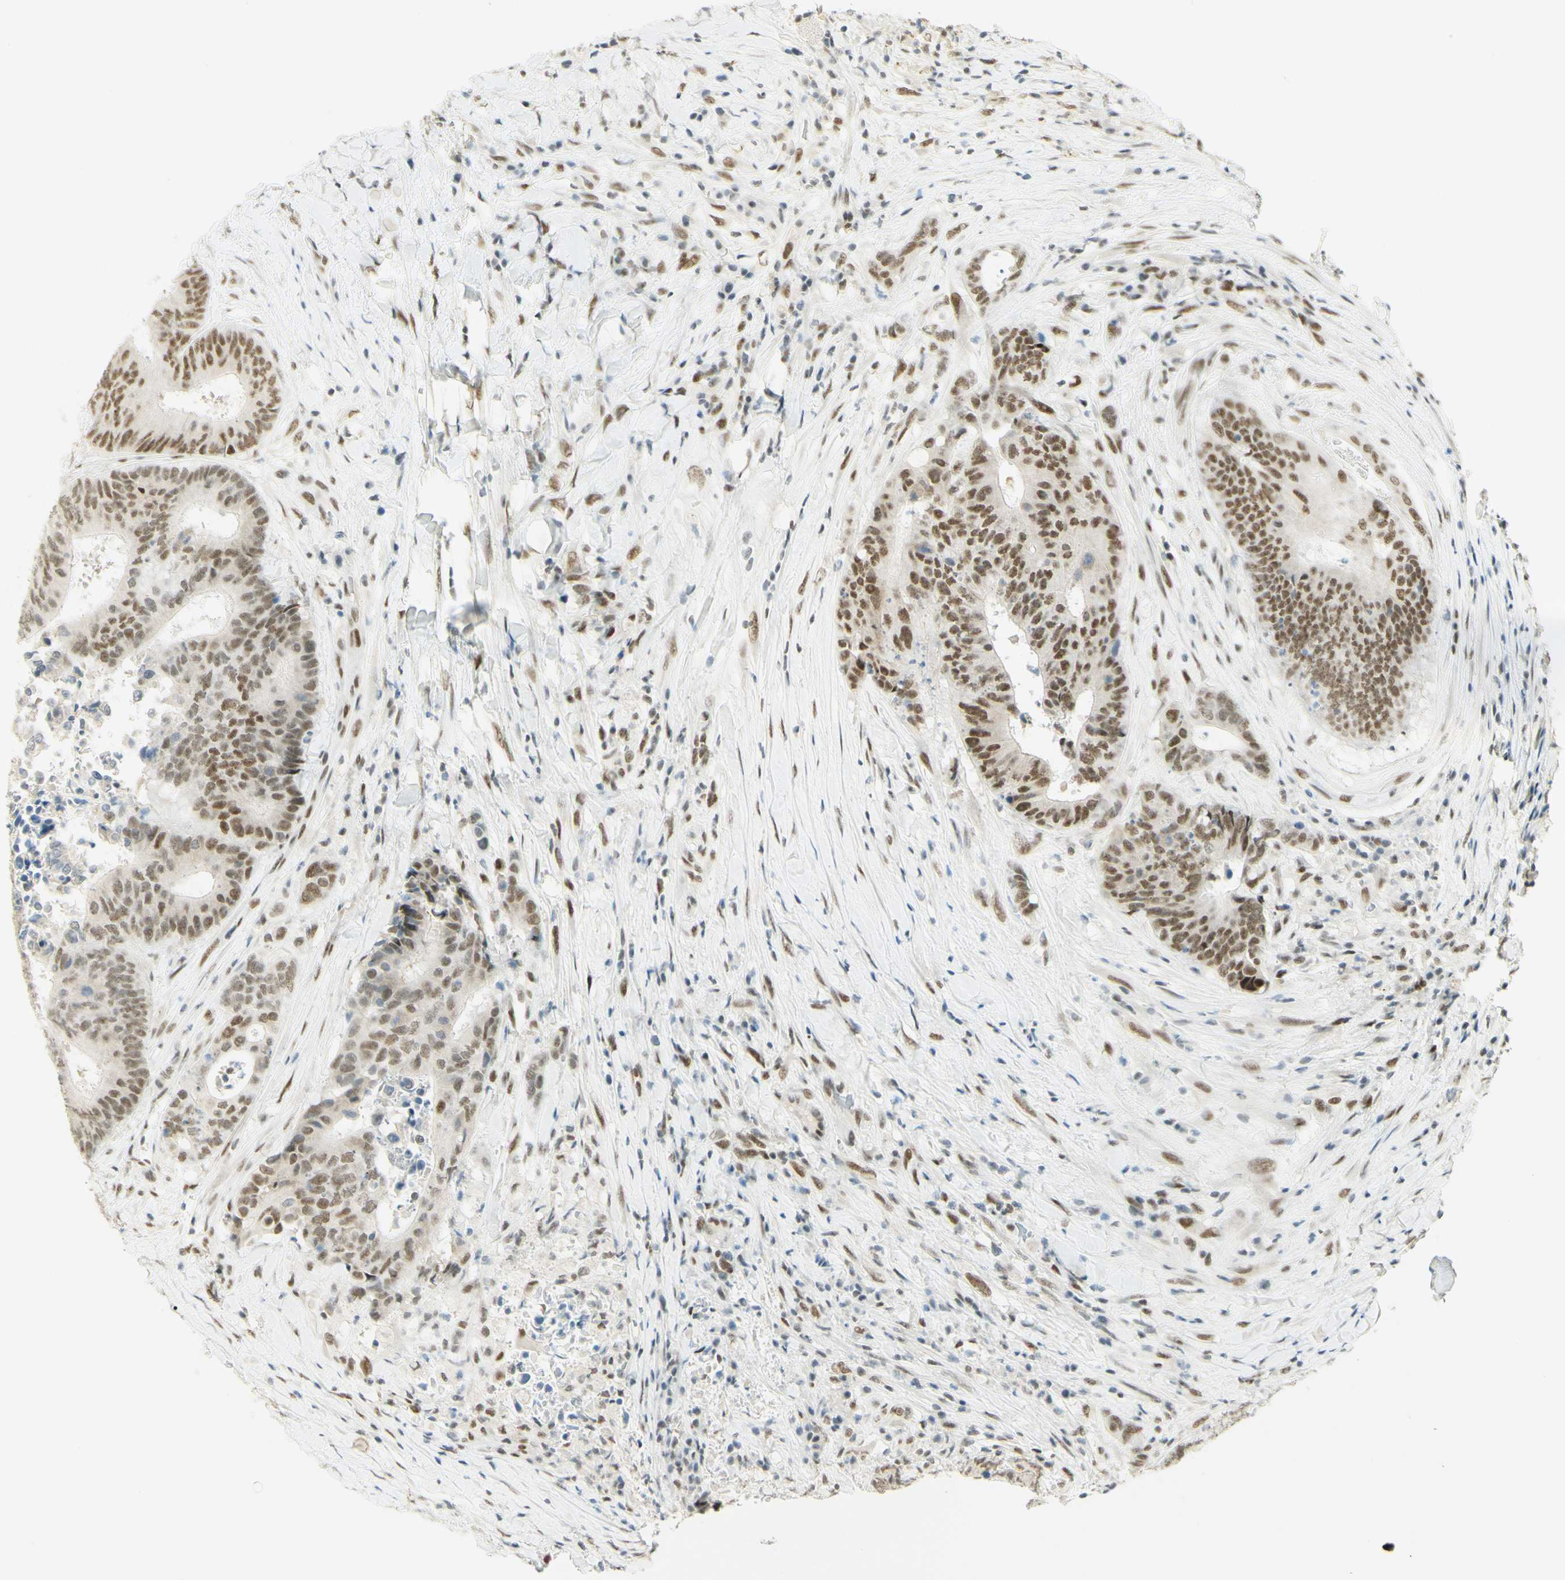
{"staining": {"intensity": "moderate", "quantity": ">75%", "location": "nuclear"}, "tissue": "colorectal cancer", "cell_type": "Tumor cells", "image_type": "cancer", "snomed": [{"axis": "morphology", "description": "Adenocarcinoma, NOS"}, {"axis": "topography", "description": "Rectum"}], "caption": "Colorectal adenocarcinoma tissue shows moderate nuclear positivity in approximately >75% of tumor cells, visualized by immunohistochemistry.", "gene": "PMS2", "patient": {"sex": "male", "age": 72}}